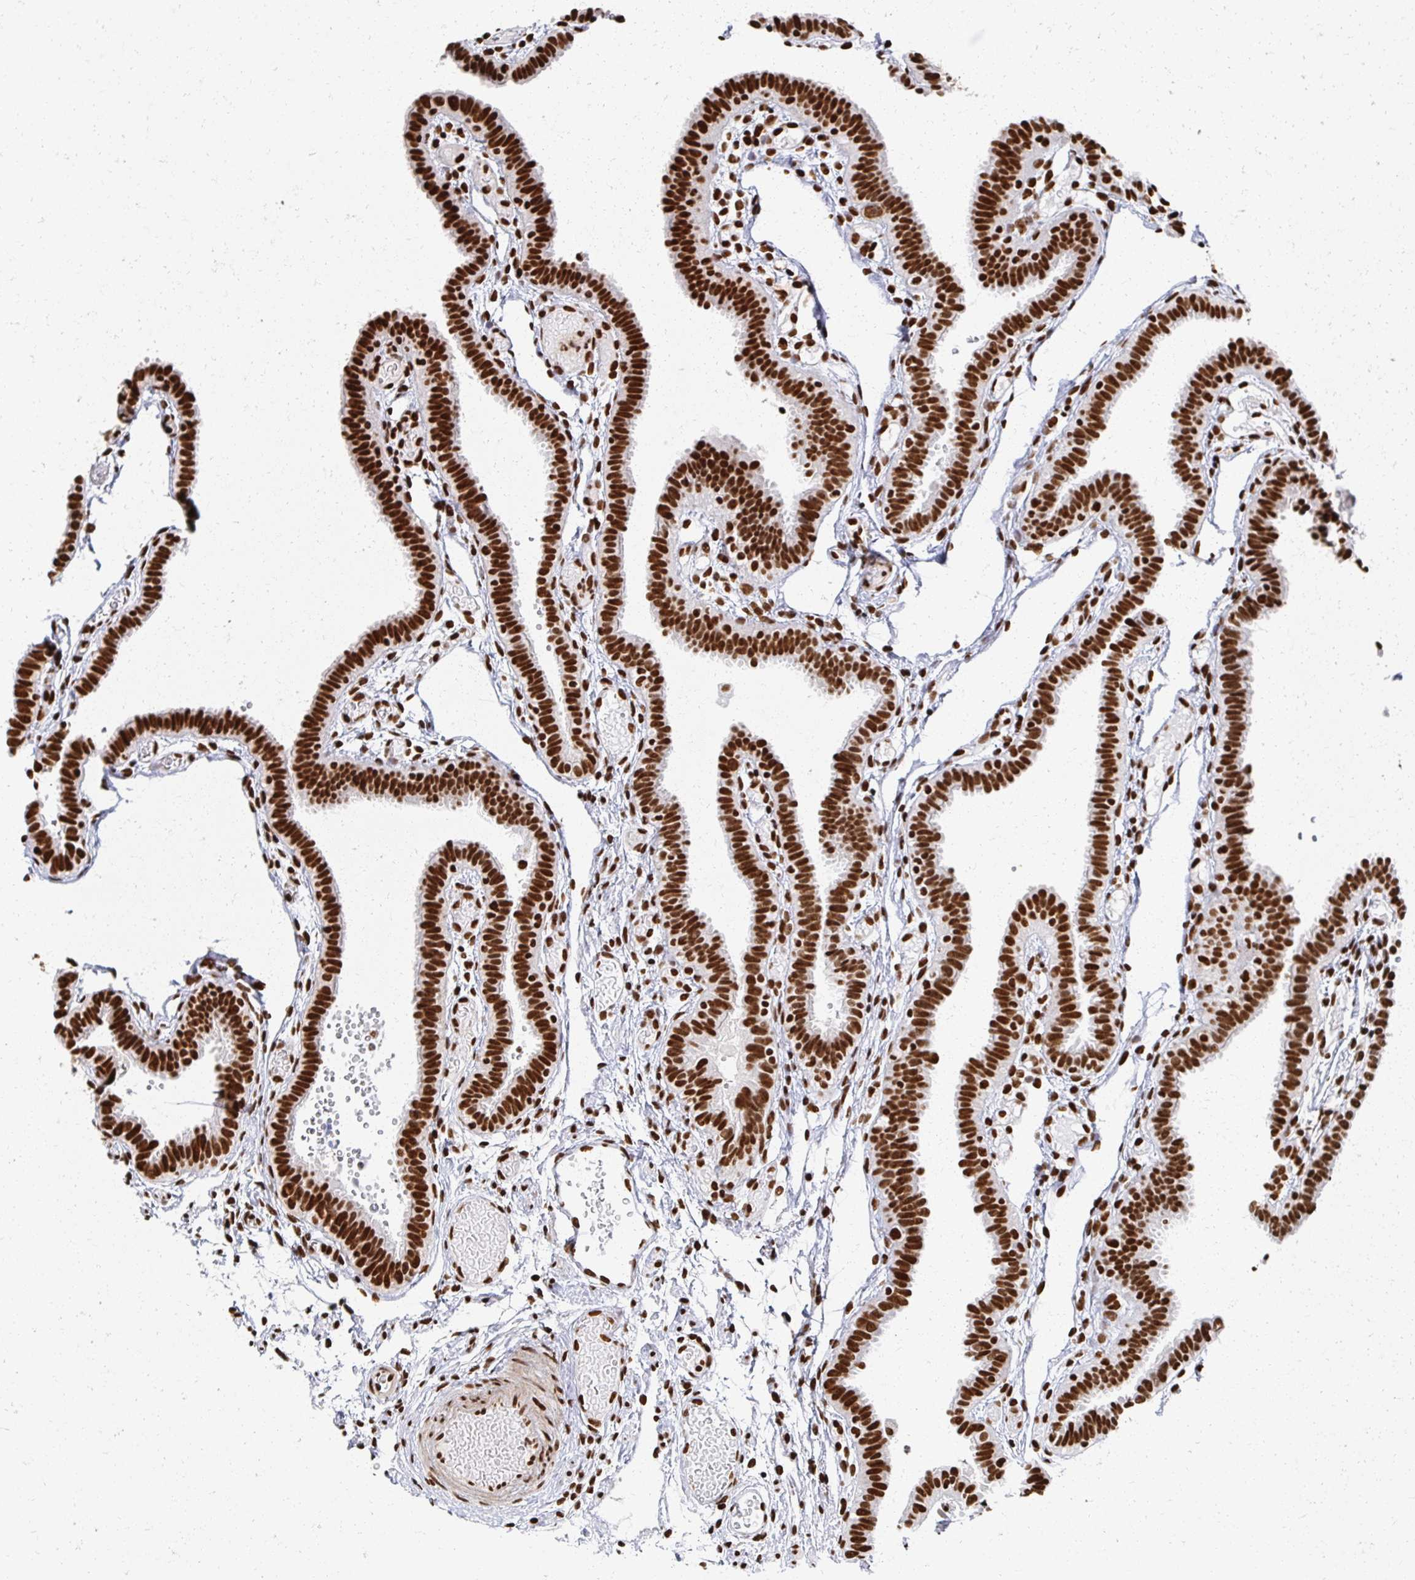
{"staining": {"intensity": "strong", "quantity": ">75%", "location": "nuclear"}, "tissue": "fallopian tube", "cell_type": "Glandular cells", "image_type": "normal", "snomed": [{"axis": "morphology", "description": "Normal tissue, NOS"}, {"axis": "topography", "description": "Fallopian tube"}], "caption": "Fallopian tube stained with DAB immunohistochemistry reveals high levels of strong nuclear positivity in approximately >75% of glandular cells.", "gene": "RBBP4", "patient": {"sex": "female", "age": 37}}